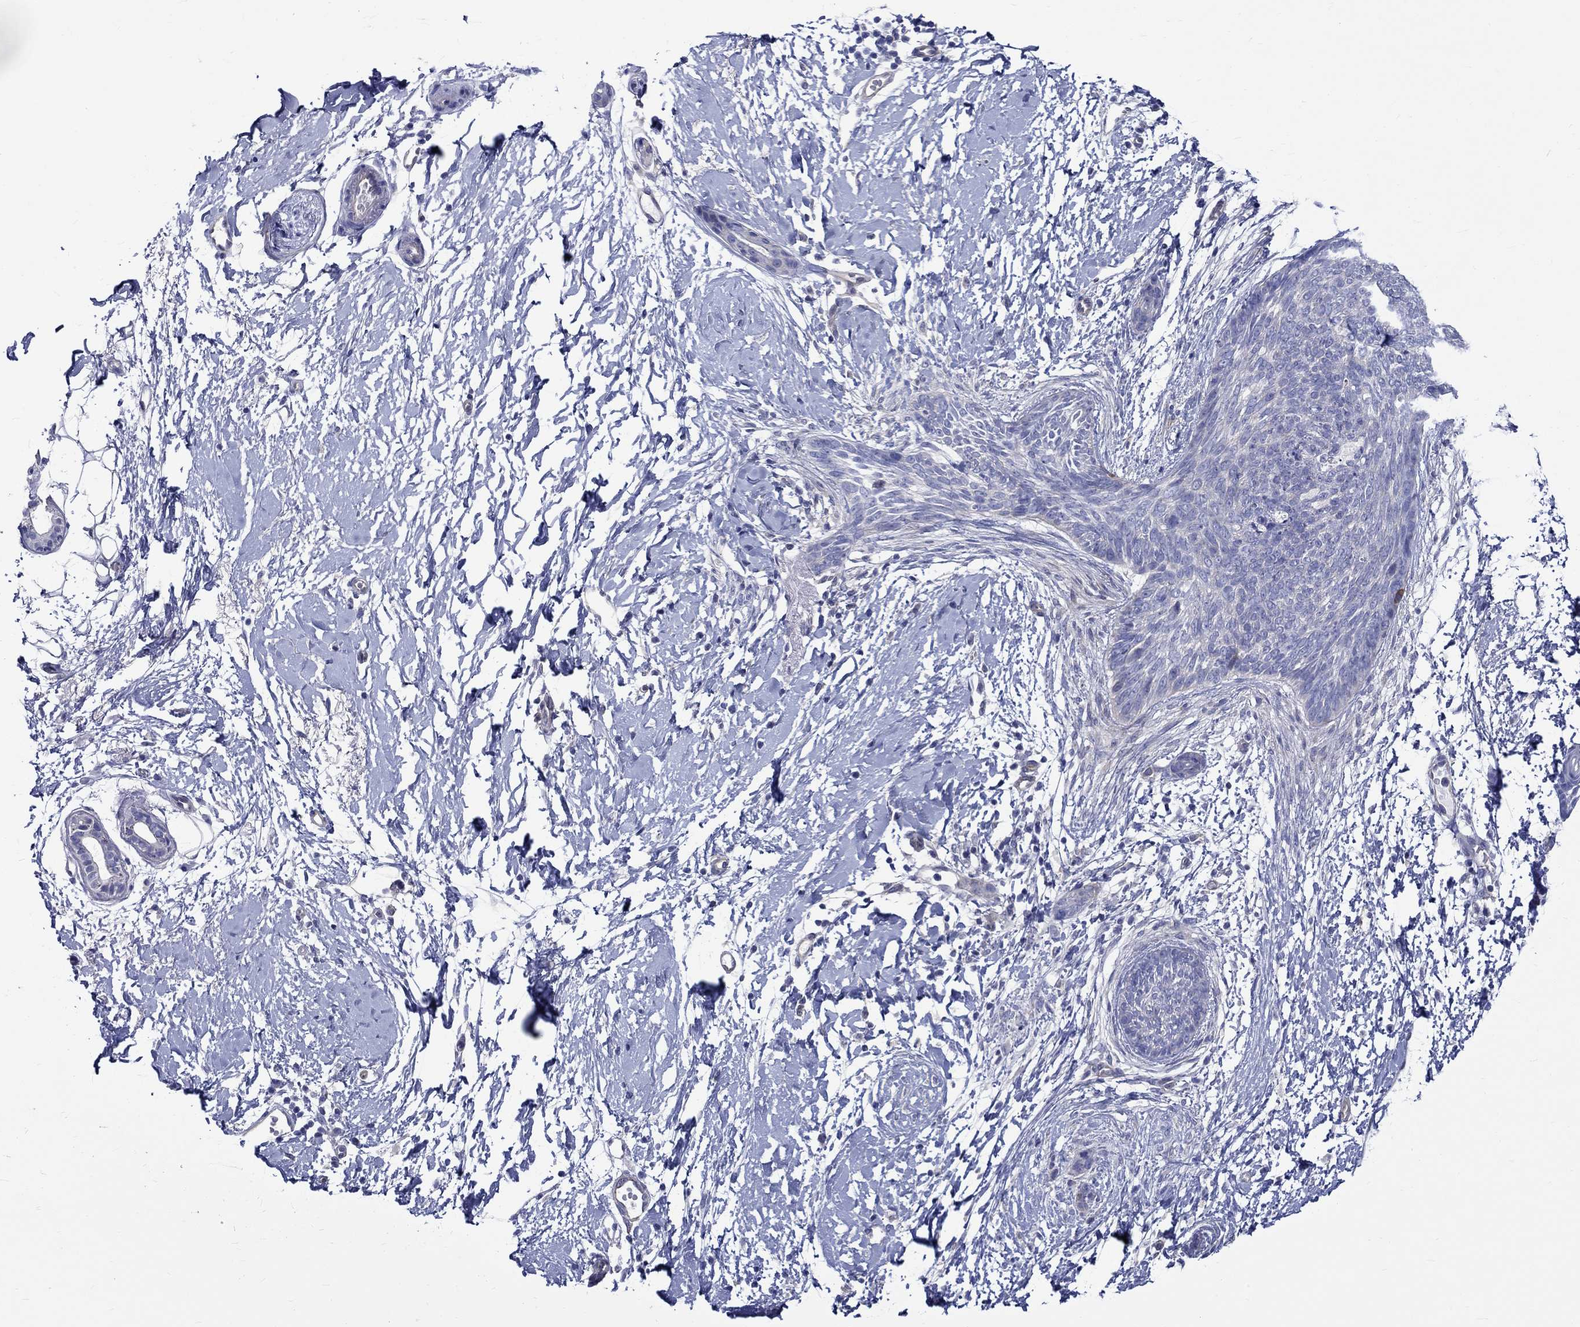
{"staining": {"intensity": "negative", "quantity": "none", "location": "none"}, "tissue": "skin cancer", "cell_type": "Tumor cells", "image_type": "cancer", "snomed": [{"axis": "morphology", "description": "Normal tissue, NOS"}, {"axis": "morphology", "description": "Basal cell carcinoma"}, {"axis": "topography", "description": "Skin"}], "caption": "Immunohistochemistry histopathology image of neoplastic tissue: skin cancer stained with DAB (3,3'-diaminobenzidine) shows no significant protein positivity in tumor cells. (IHC, brightfield microscopy, high magnification).", "gene": "SH2D7", "patient": {"sex": "male", "age": 84}}